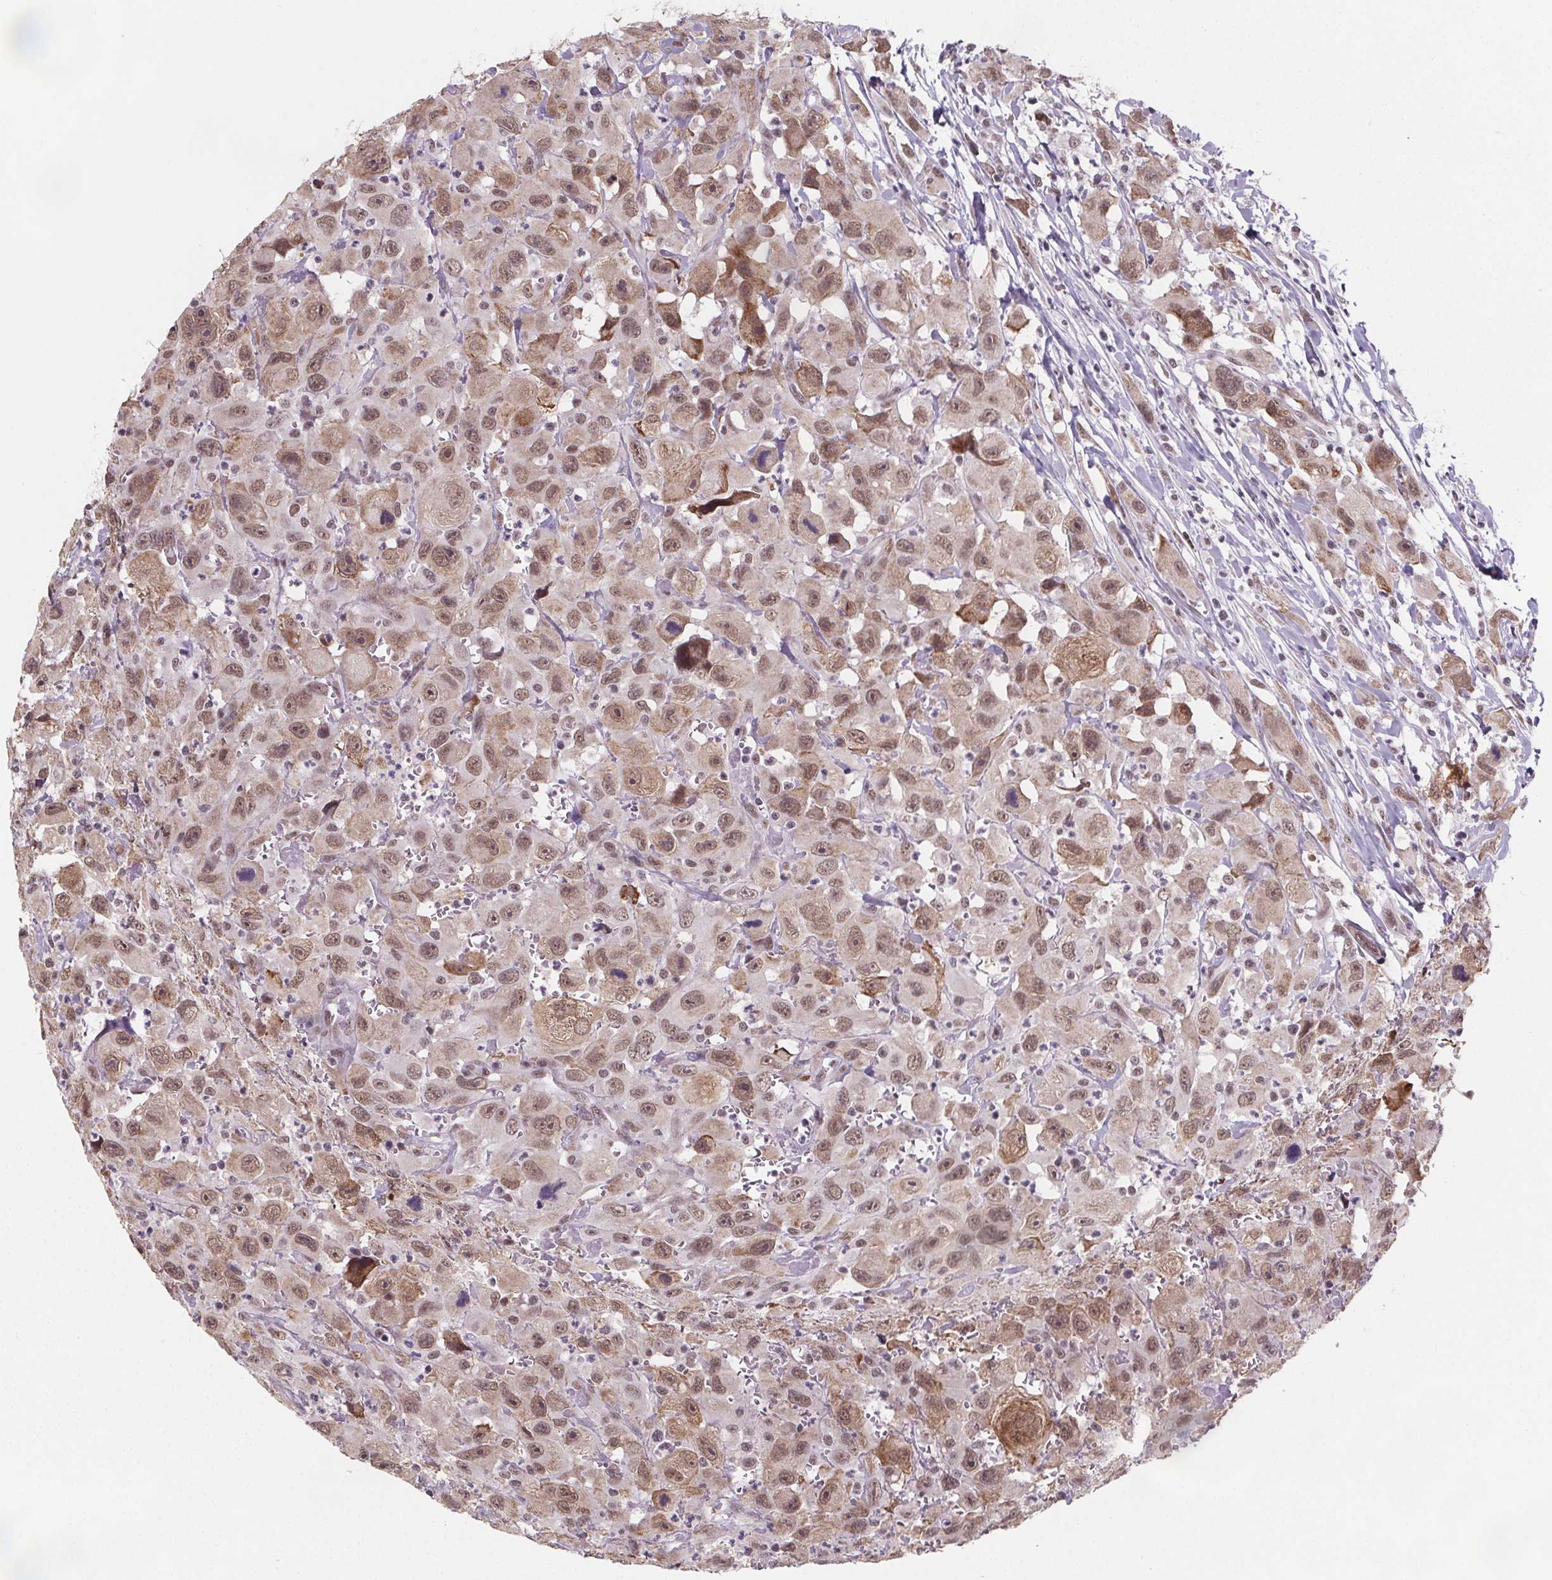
{"staining": {"intensity": "moderate", "quantity": ">75%", "location": "nuclear"}, "tissue": "head and neck cancer", "cell_type": "Tumor cells", "image_type": "cancer", "snomed": [{"axis": "morphology", "description": "Squamous cell carcinoma, NOS"}, {"axis": "morphology", "description": "Squamous cell carcinoma, metastatic, NOS"}, {"axis": "topography", "description": "Oral tissue"}, {"axis": "topography", "description": "Head-Neck"}], "caption": "Immunohistochemistry (IHC) of squamous cell carcinoma (head and neck) reveals medium levels of moderate nuclear positivity in about >75% of tumor cells. (IHC, brightfield microscopy, high magnification).", "gene": "ZNF572", "patient": {"sex": "female", "age": 85}}